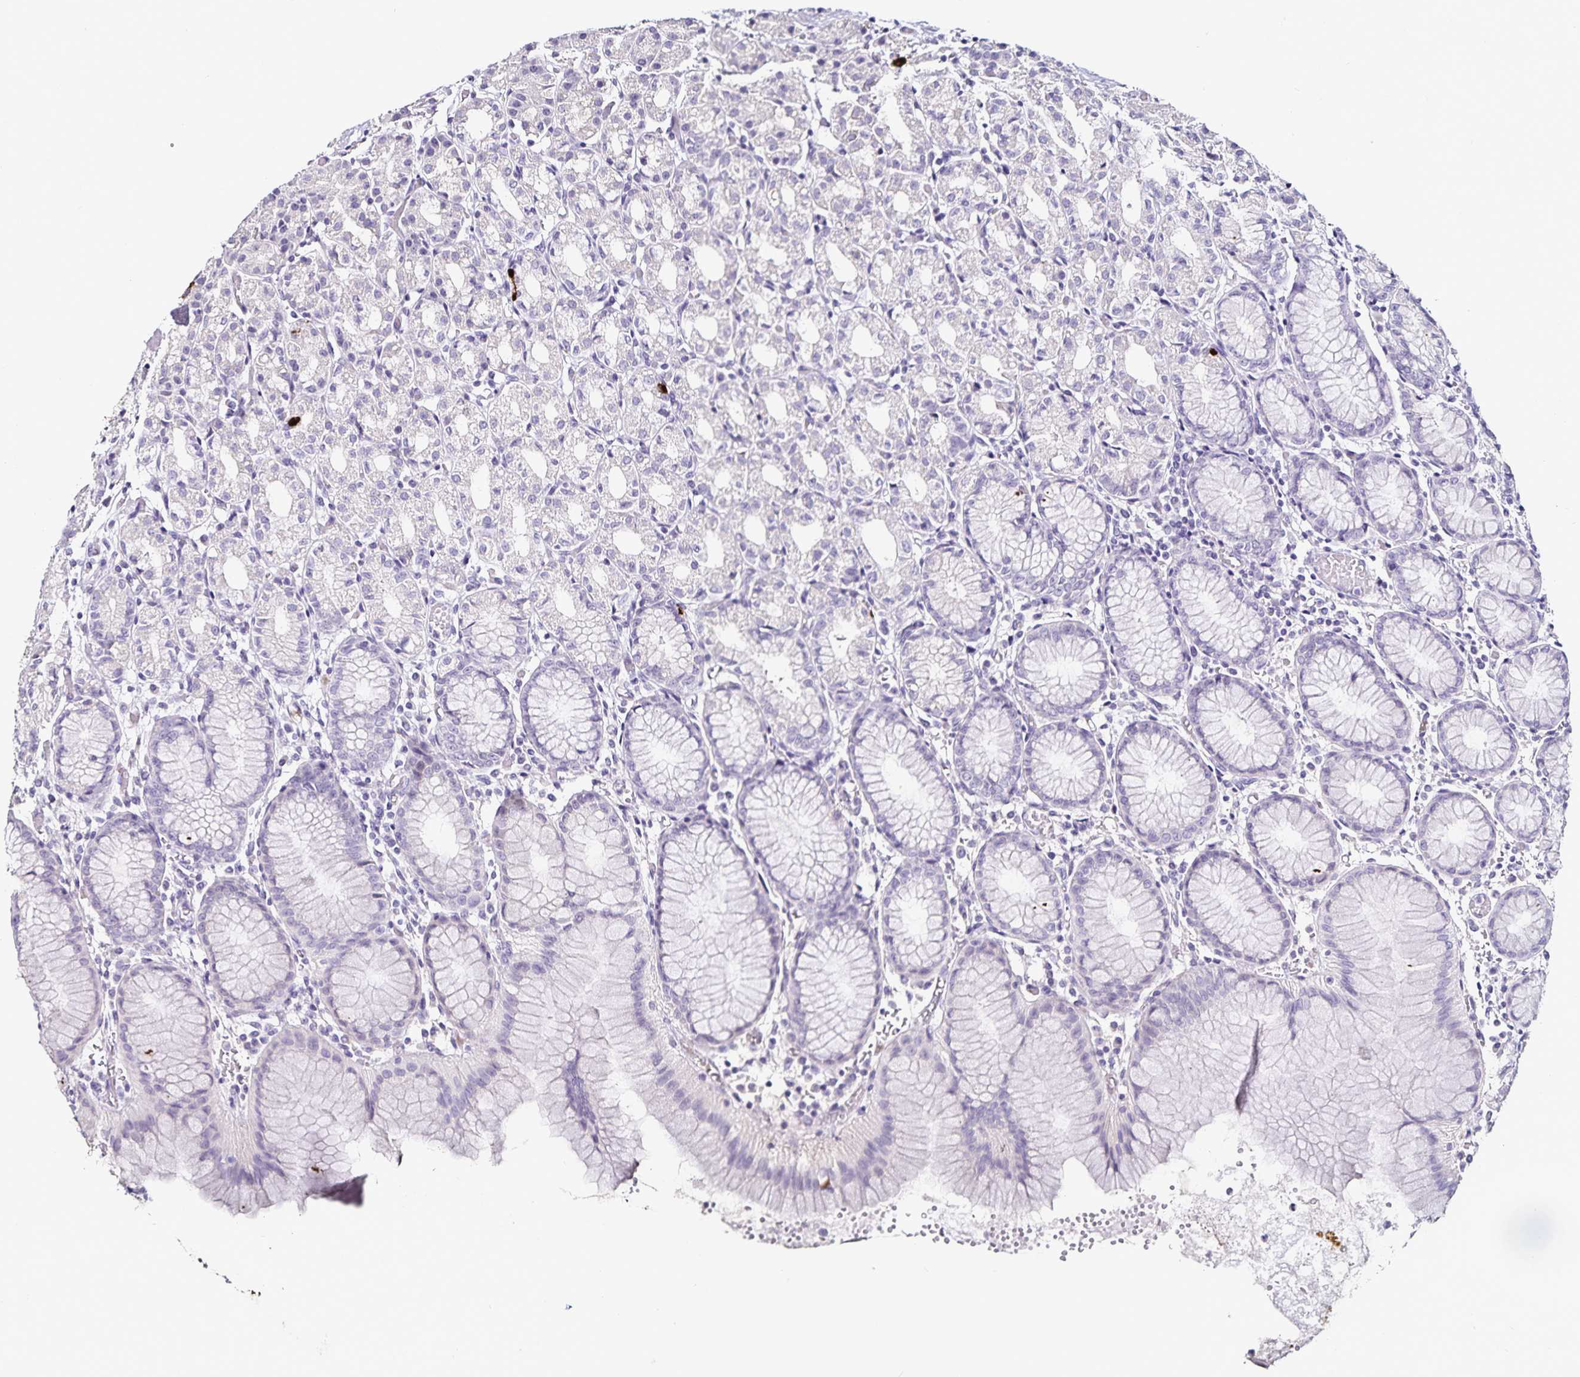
{"staining": {"intensity": "negative", "quantity": "none", "location": "none"}, "tissue": "stomach", "cell_type": "Glandular cells", "image_type": "normal", "snomed": [{"axis": "morphology", "description": "Normal tissue, NOS"}, {"axis": "topography", "description": "Stomach"}], "caption": "This histopathology image is of benign stomach stained with immunohistochemistry (IHC) to label a protein in brown with the nuclei are counter-stained blue. There is no staining in glandular cells.", "gene": "TTR", "patient": {"sex": "female", "age": 57}}